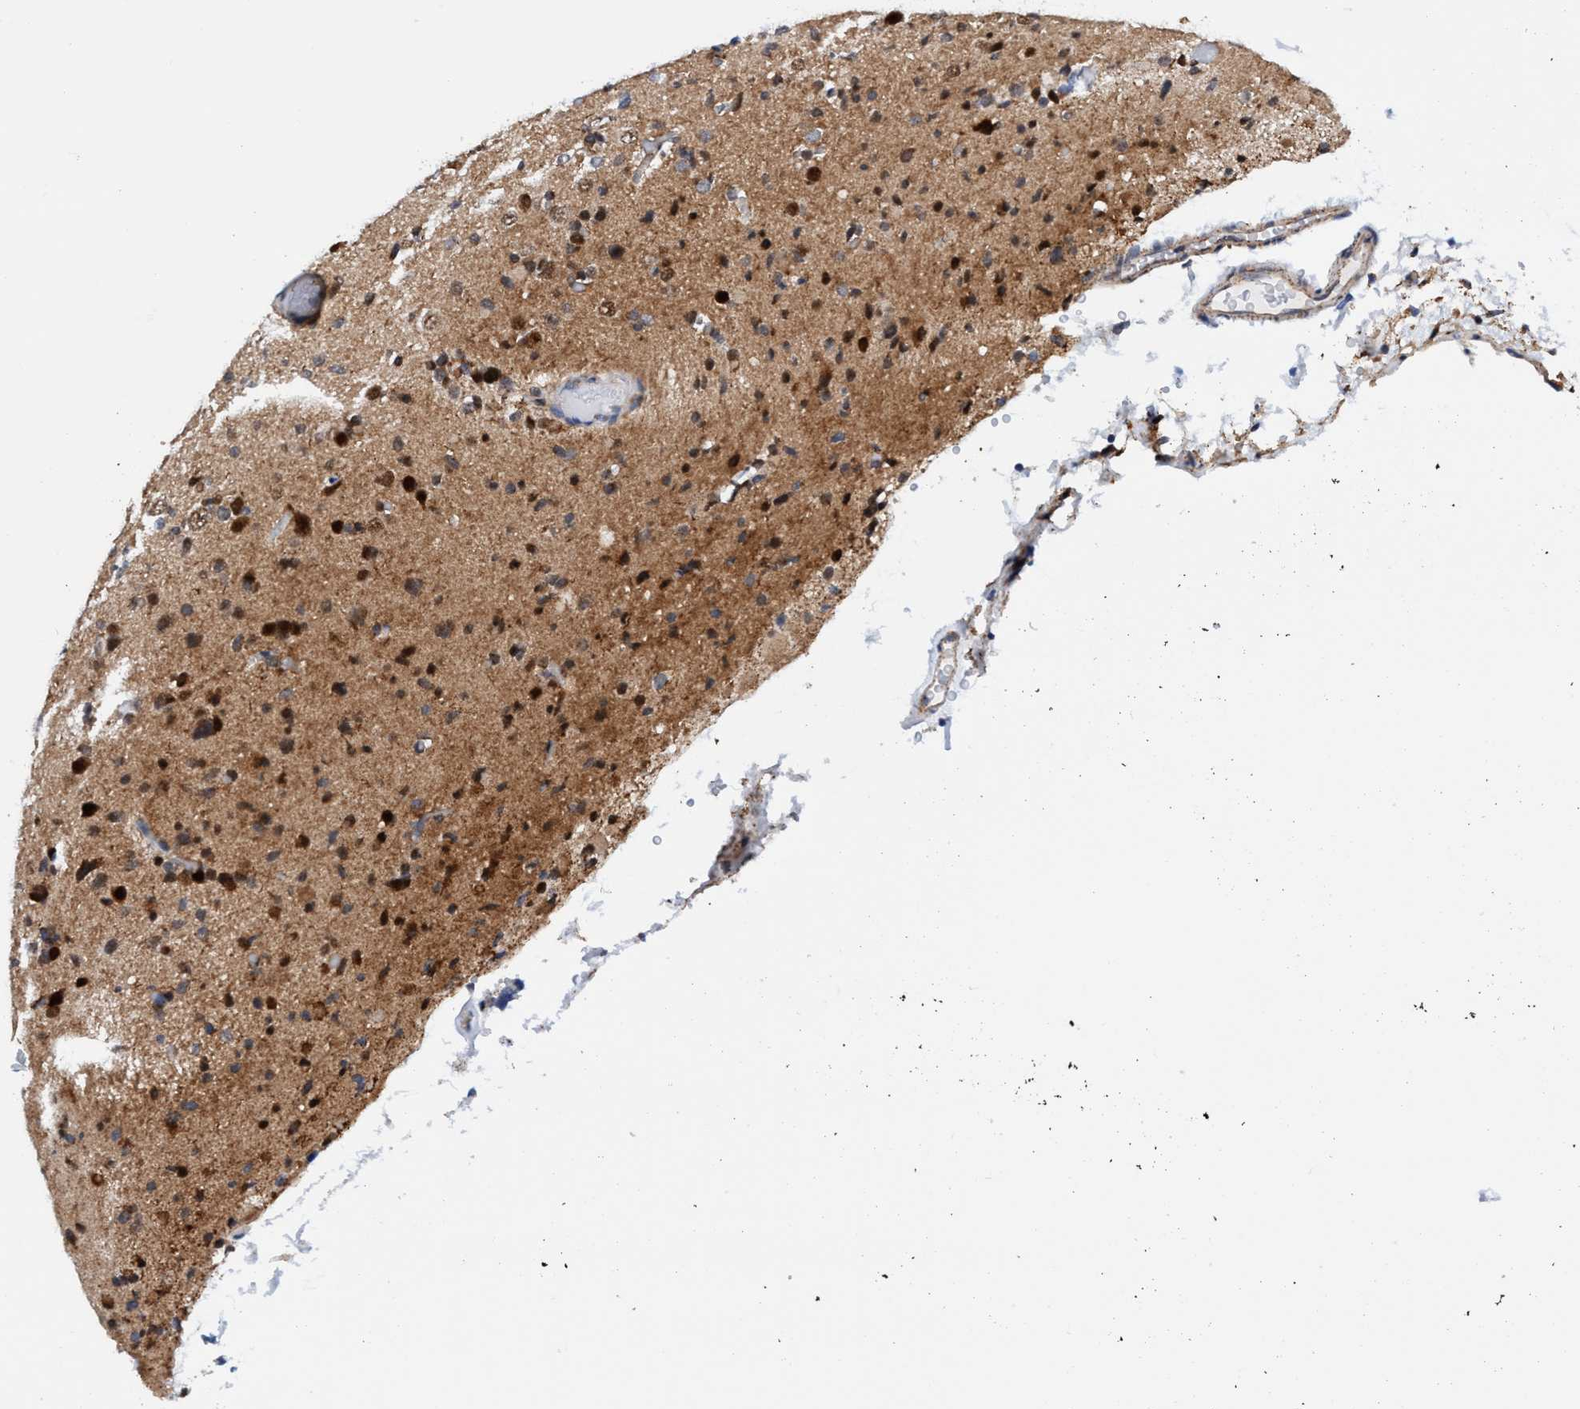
{"staining": {"intensity": "strong", "quantity": "25%-75%", "location": "cytoplasmic/membranous,nuclear"}, "tissue": "glioma", "cell_type": "Tumor cells", "image_type": "cancer", "snomed": [{"axis": "morphology", "description": "Glioma, malignant, Low grade"}, {"axis": "topography", "description": "Brain"}], "caption": "Strong cytoplasmic/membranous and nuclear positivity for a protein is appreciated in about 25%-75% of tumor cells of malignant glioma (low-grade) using immunohistochemistry.", "gene": "AGAP2", "patient": {"sex": "female", "age": 22}}